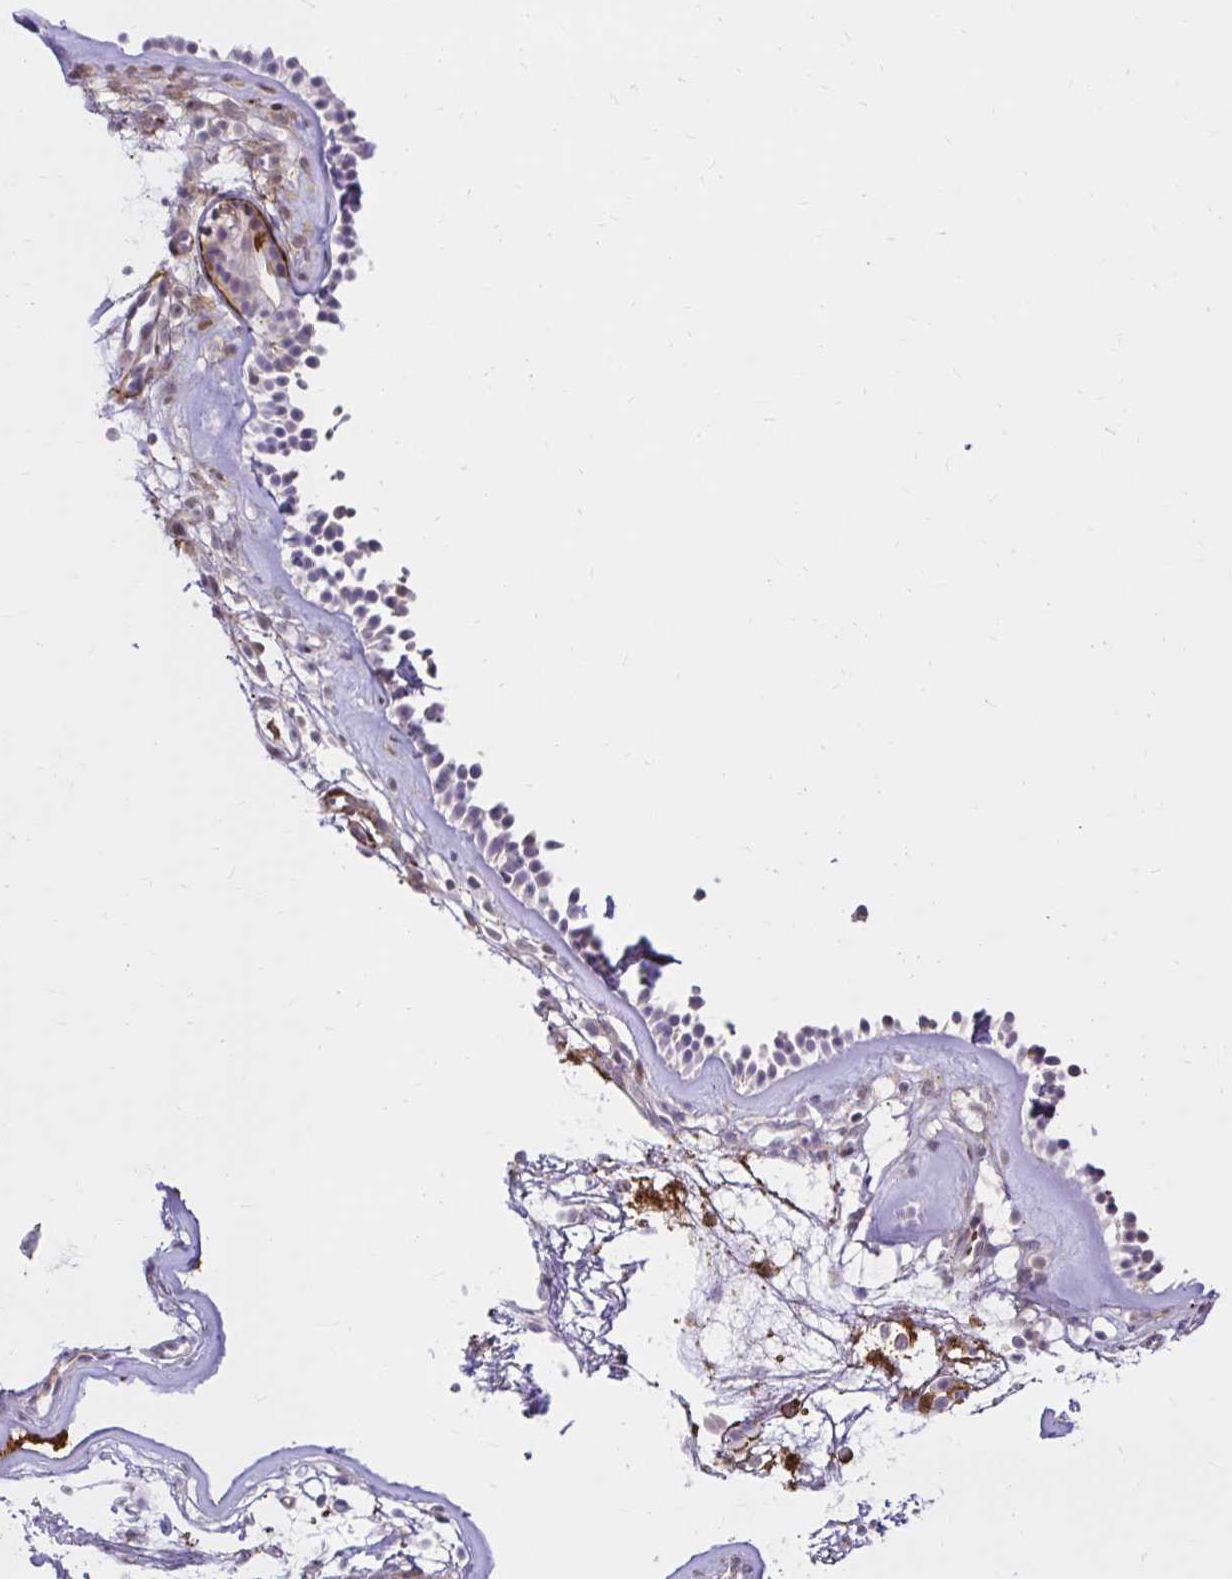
{"staining": {"intensity": "negative", "quantity": "none", "location": "none"}, "tissue": "nasopharynx", "cell_type": "Respiratory epithelial cells", "image_type": "normal", "snomed": [{"axis": "morphology", "description": "Normal tissue, NOS"}, {"axis": "topography", "description": "Nasopharynx"}], "caption": "The histopathology image reveals no staining of respiratory epithelial cells in benign nasopharynx.", "gene": "GSN", "patient": {"sex": "female", "age": 70}}